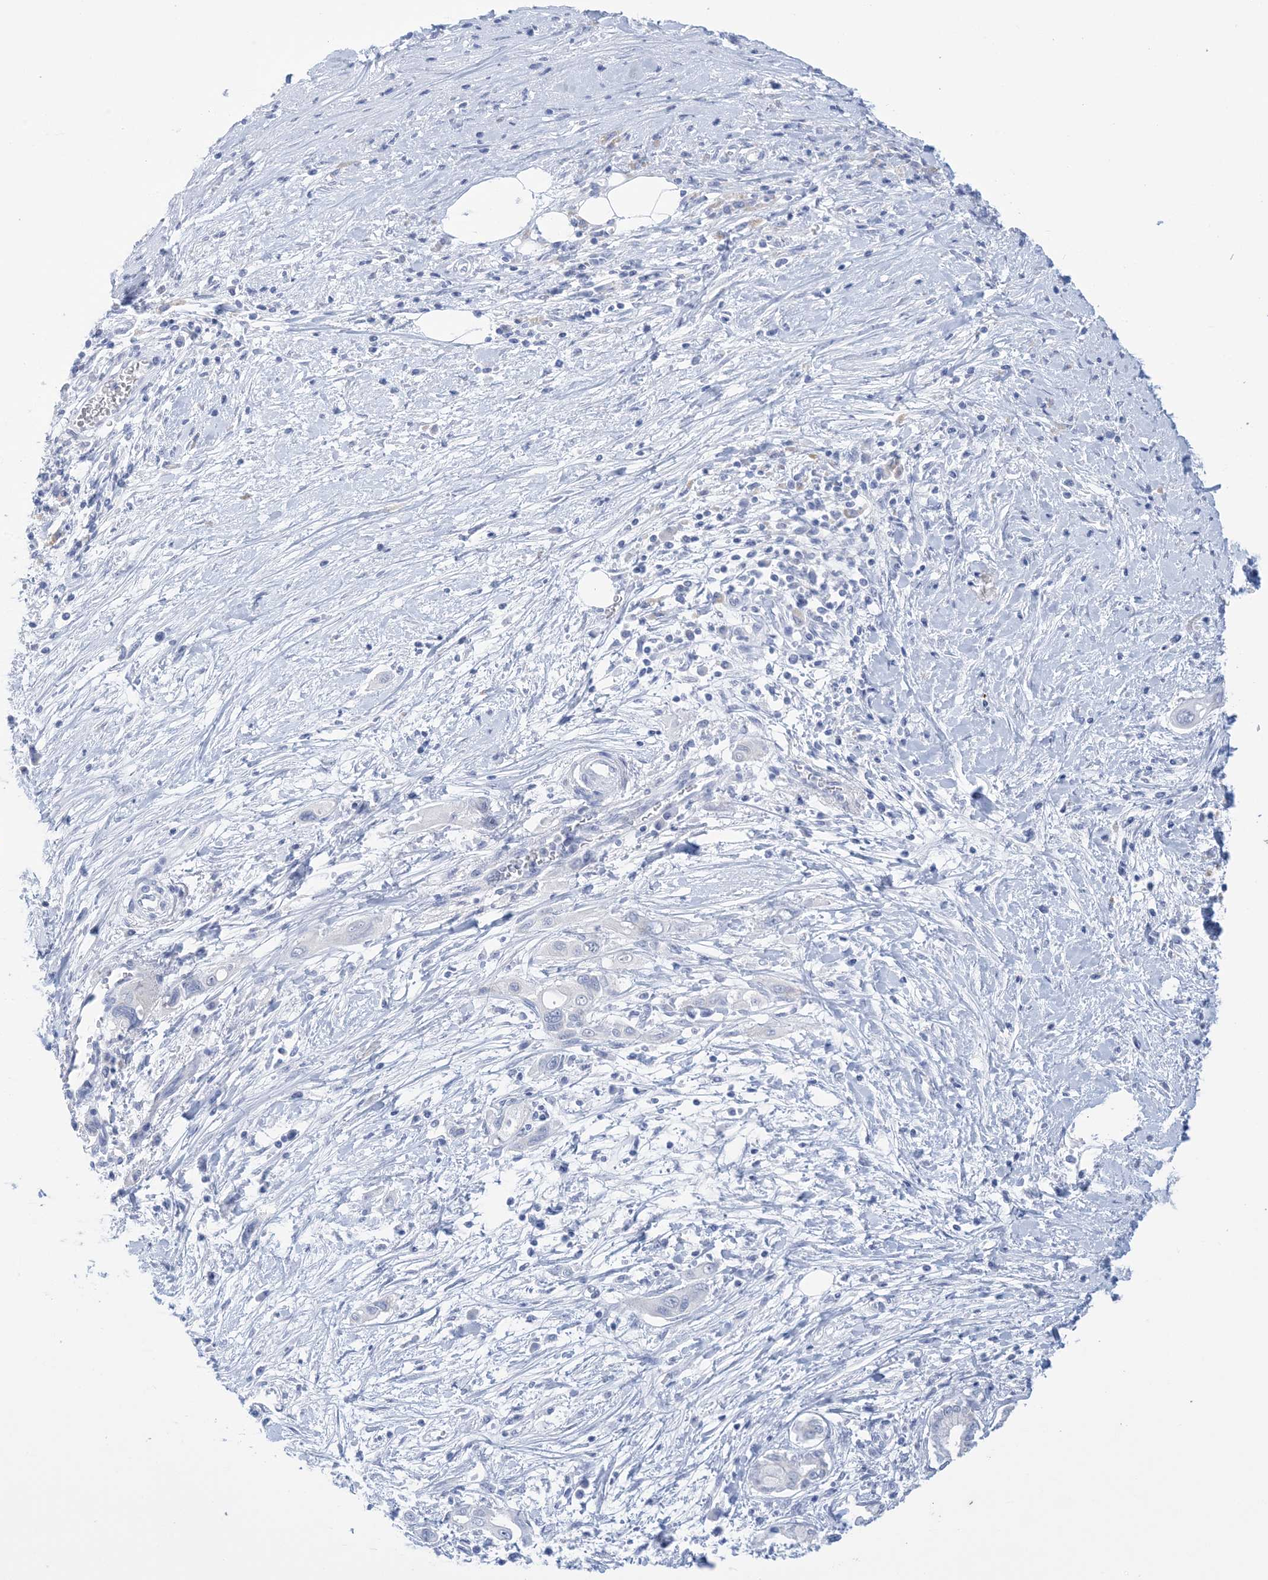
{"staining": {"intensity": "negative", "quantity": "none", "location": "none"}, "tissue": "pancreatic cancer", "cell_type": "Tumor cells", "image_type": "cancer", "snomed": [{"axis": "morphology", "description": "Adenocarcinoma, NOS"}, {"axis": "topography", "description": "Pancreas"}], "caption": "There is no significant staining in tumor cells of adenocarcinoma (pancreatic). (Stains: DAB (3,3'-diaminobenzidine) IHC with hematoxylin counter stain, Microscopy: brightfield microscopy at high magnification).", "gene": "DSC3", "patient": {"sex": "male", "age": 58}}